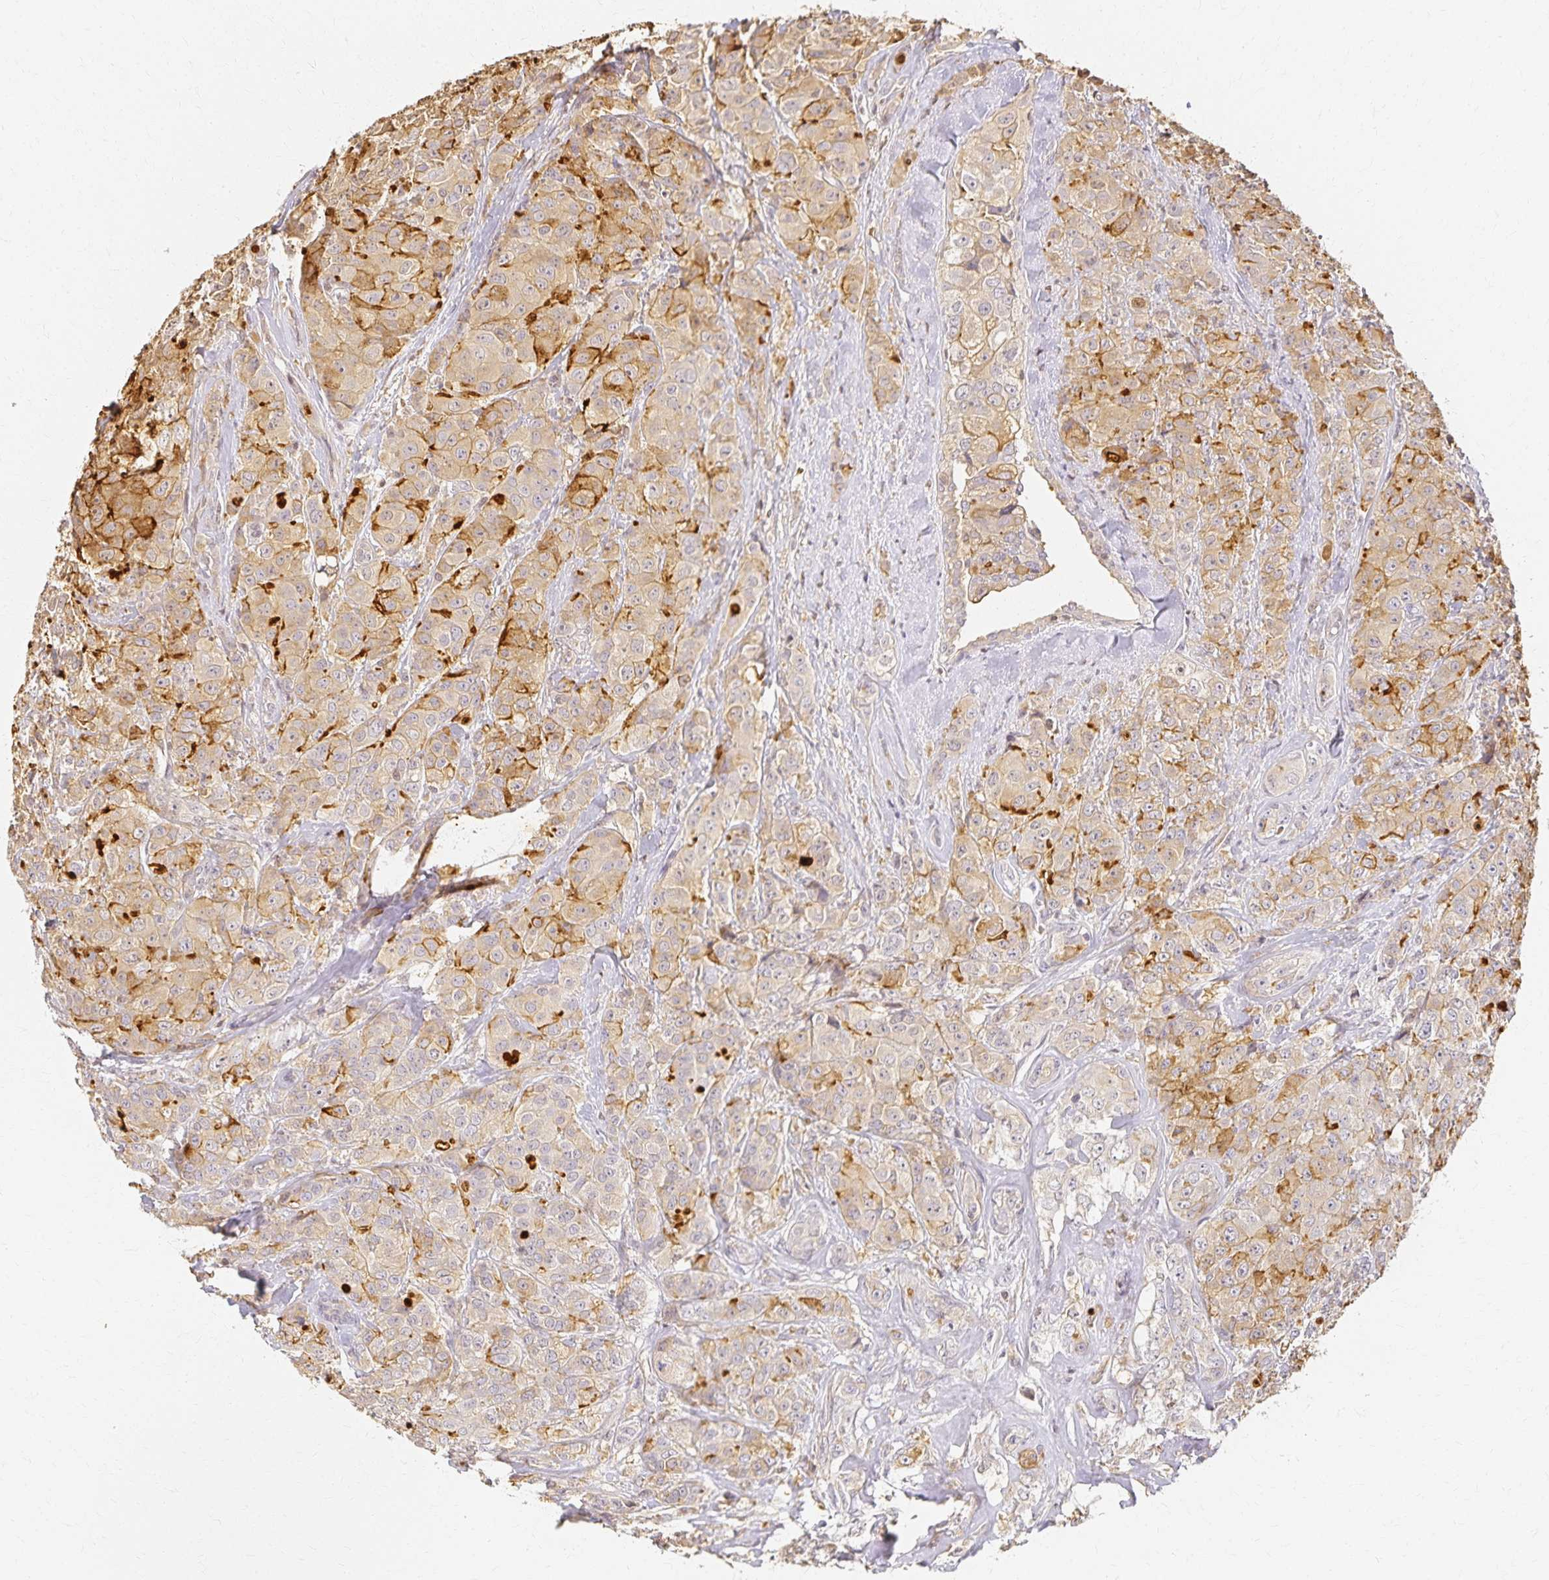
{"staining": {"intensity": "moderate", "quantity": "25%-75%", "location": "cytoplasmic/membranous"}, "tissue": "breast cancer", "cell_type": "Tumor cells", "image_type": "cancer", "snomed": [{"axis": "morphology", "description": "Normal tissue, NOS"}, {"axis": "morphology", "description": "Duct carcinoma"}, {"axis": "topography", "description": "Breast"}], "caption": "Immunohistochemical staining of breast cancer displays moderate cytoplasmic/membranous protein positivity in approximately 25%-75% of tumor cells. (DAB IHC with brightfield microscopy, high magnification).", "gene": "AZGP1", "patient": {"sex": "female", "age": 43}}